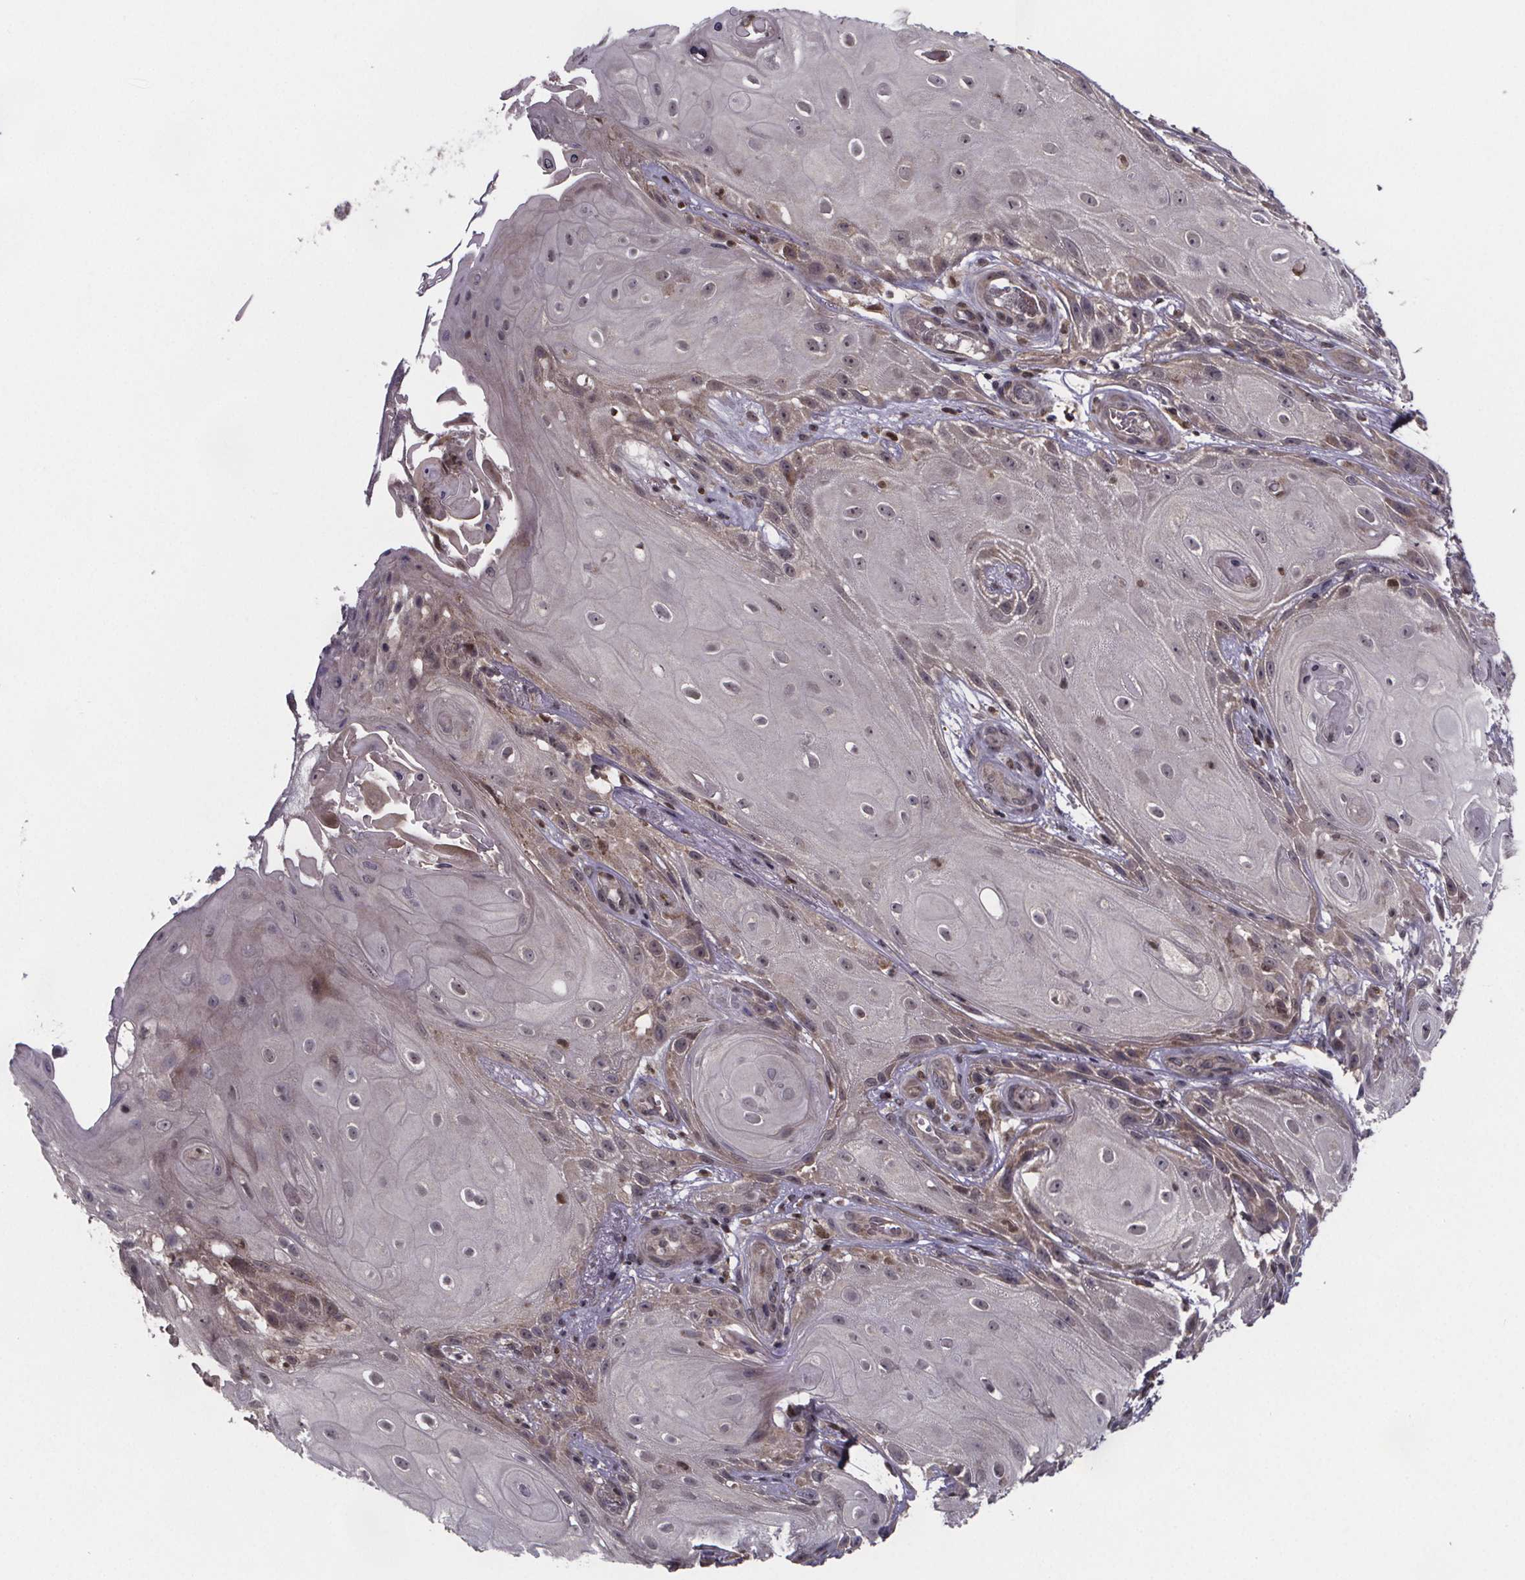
{"staining": {"intensity": "weak", "quantity": "<25%", "location": "cytoplasmic/membranous,nuclear"}, "tissue": "skin cancer", "cell_type": "Tumor cells", "image_type": "cancer", "snomed": [{"axis": "morphology", "description": "Squamous cell carcinoma, NOS"}, {"axis": "topography", "description": "Skin"}], "caption": "Immunohistochemistry photomicrograph of skin cancer (squamous cell carcinoma) stained for a protein (brown), which shows no positivity in tumor cells. (DAB IHC with hematoxylin counter stain).", "gene": "FN3KRP", "patient": {"sex": "male", "age": 62}}